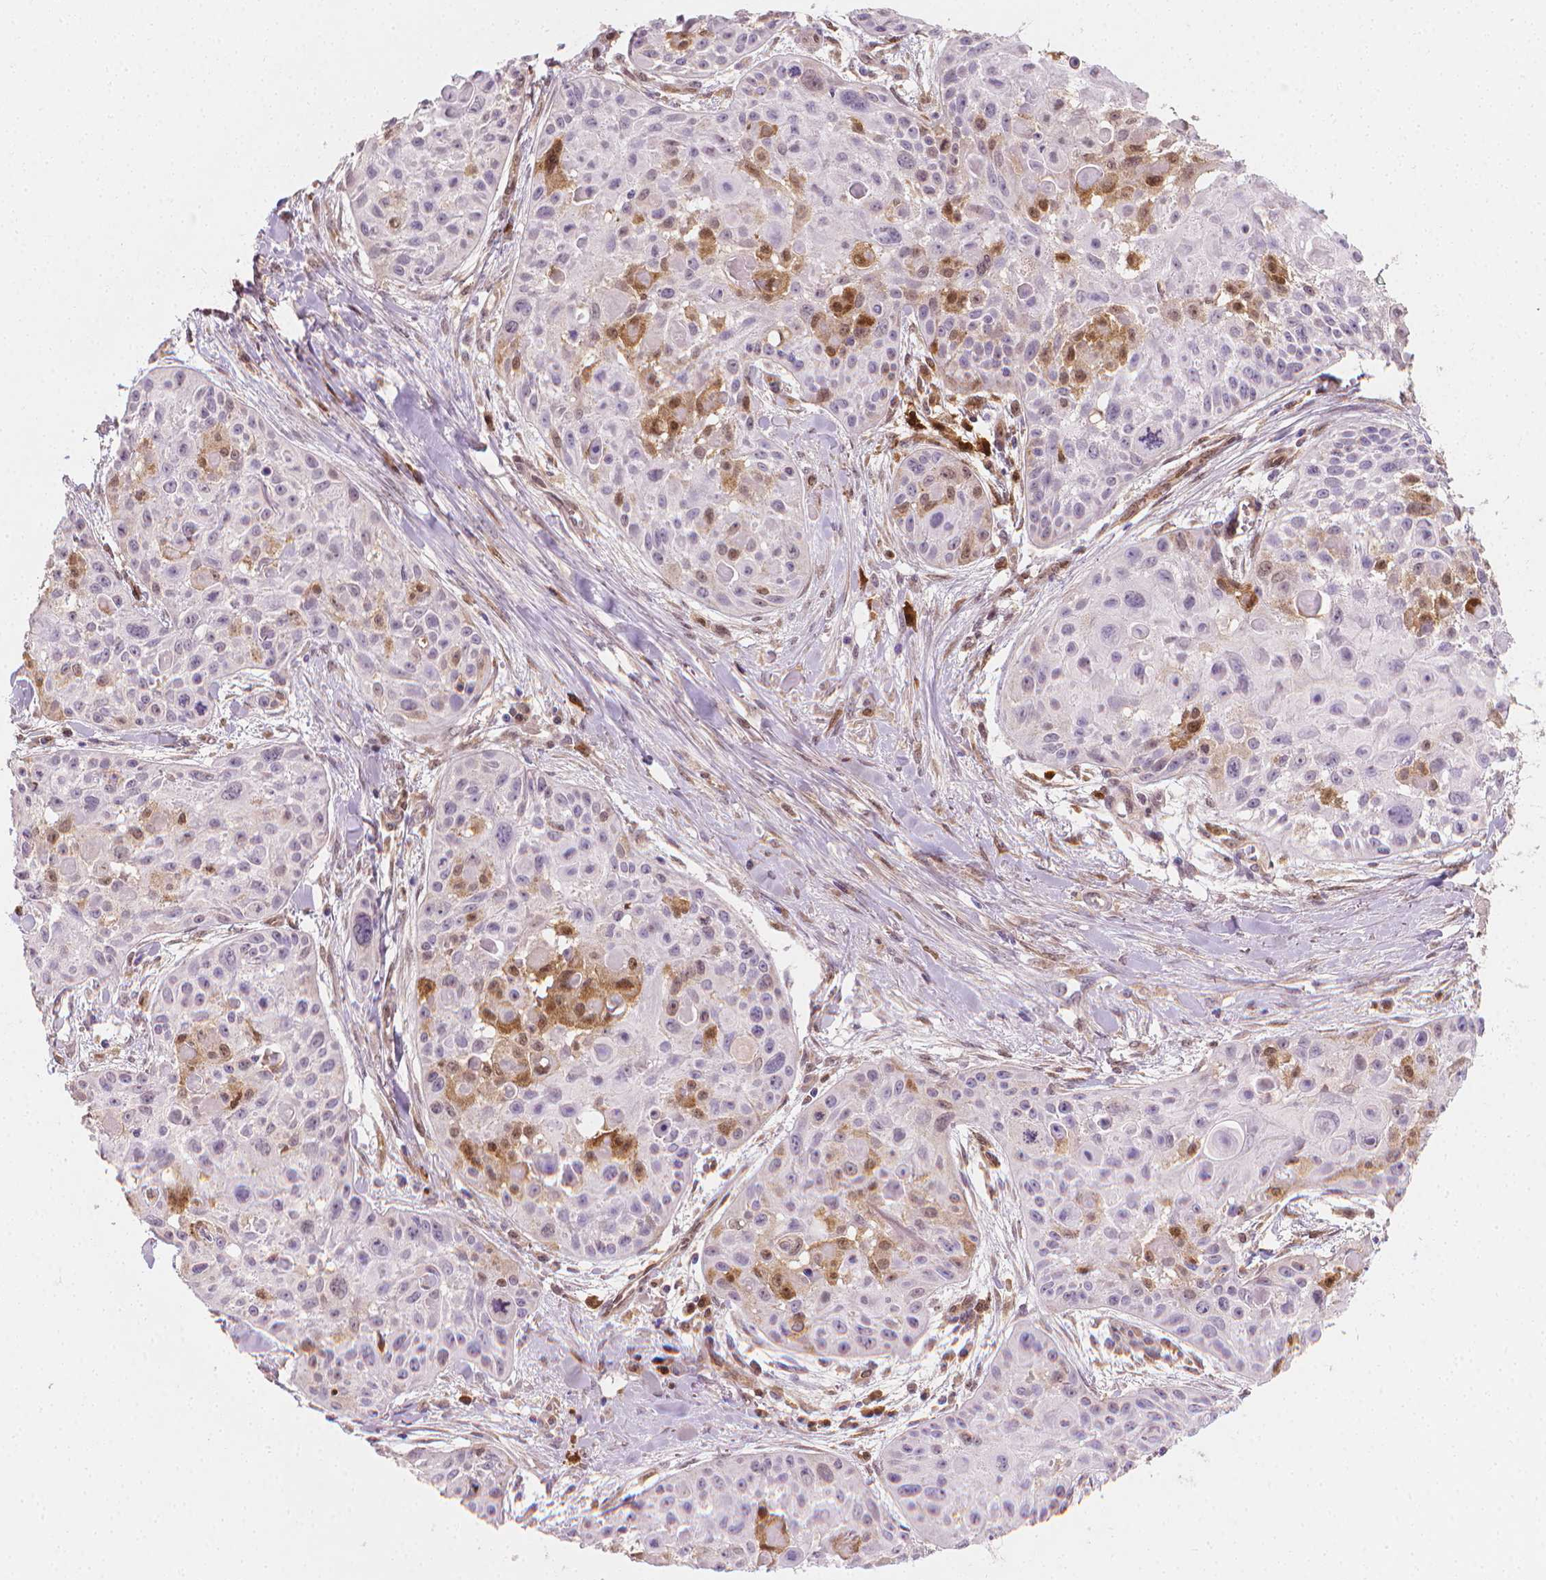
{"staining": {"intensity": "moderate", "quantity": "<25%", "location": "cytoplasmic/membranous,nuclear"}, "tissue": "skin cancer", "cell_type": "Tumor cells", "image_type": "cancer", "snomed": [{"axis": "morphology", "description": "Squamous cell carcinoma, NOS"}, {"axis": "topography", "description": "Skin"}, {"axis": "topography", "description": "Anal"}], "caption": "Protein expression analysis of skin cancer shows moderate cytoplasmic/membranous and nuclear positivity in about <25% of tumor cells.", "gene": "TNFAIP2", "patient": {"sex": "female", "age": 75}}